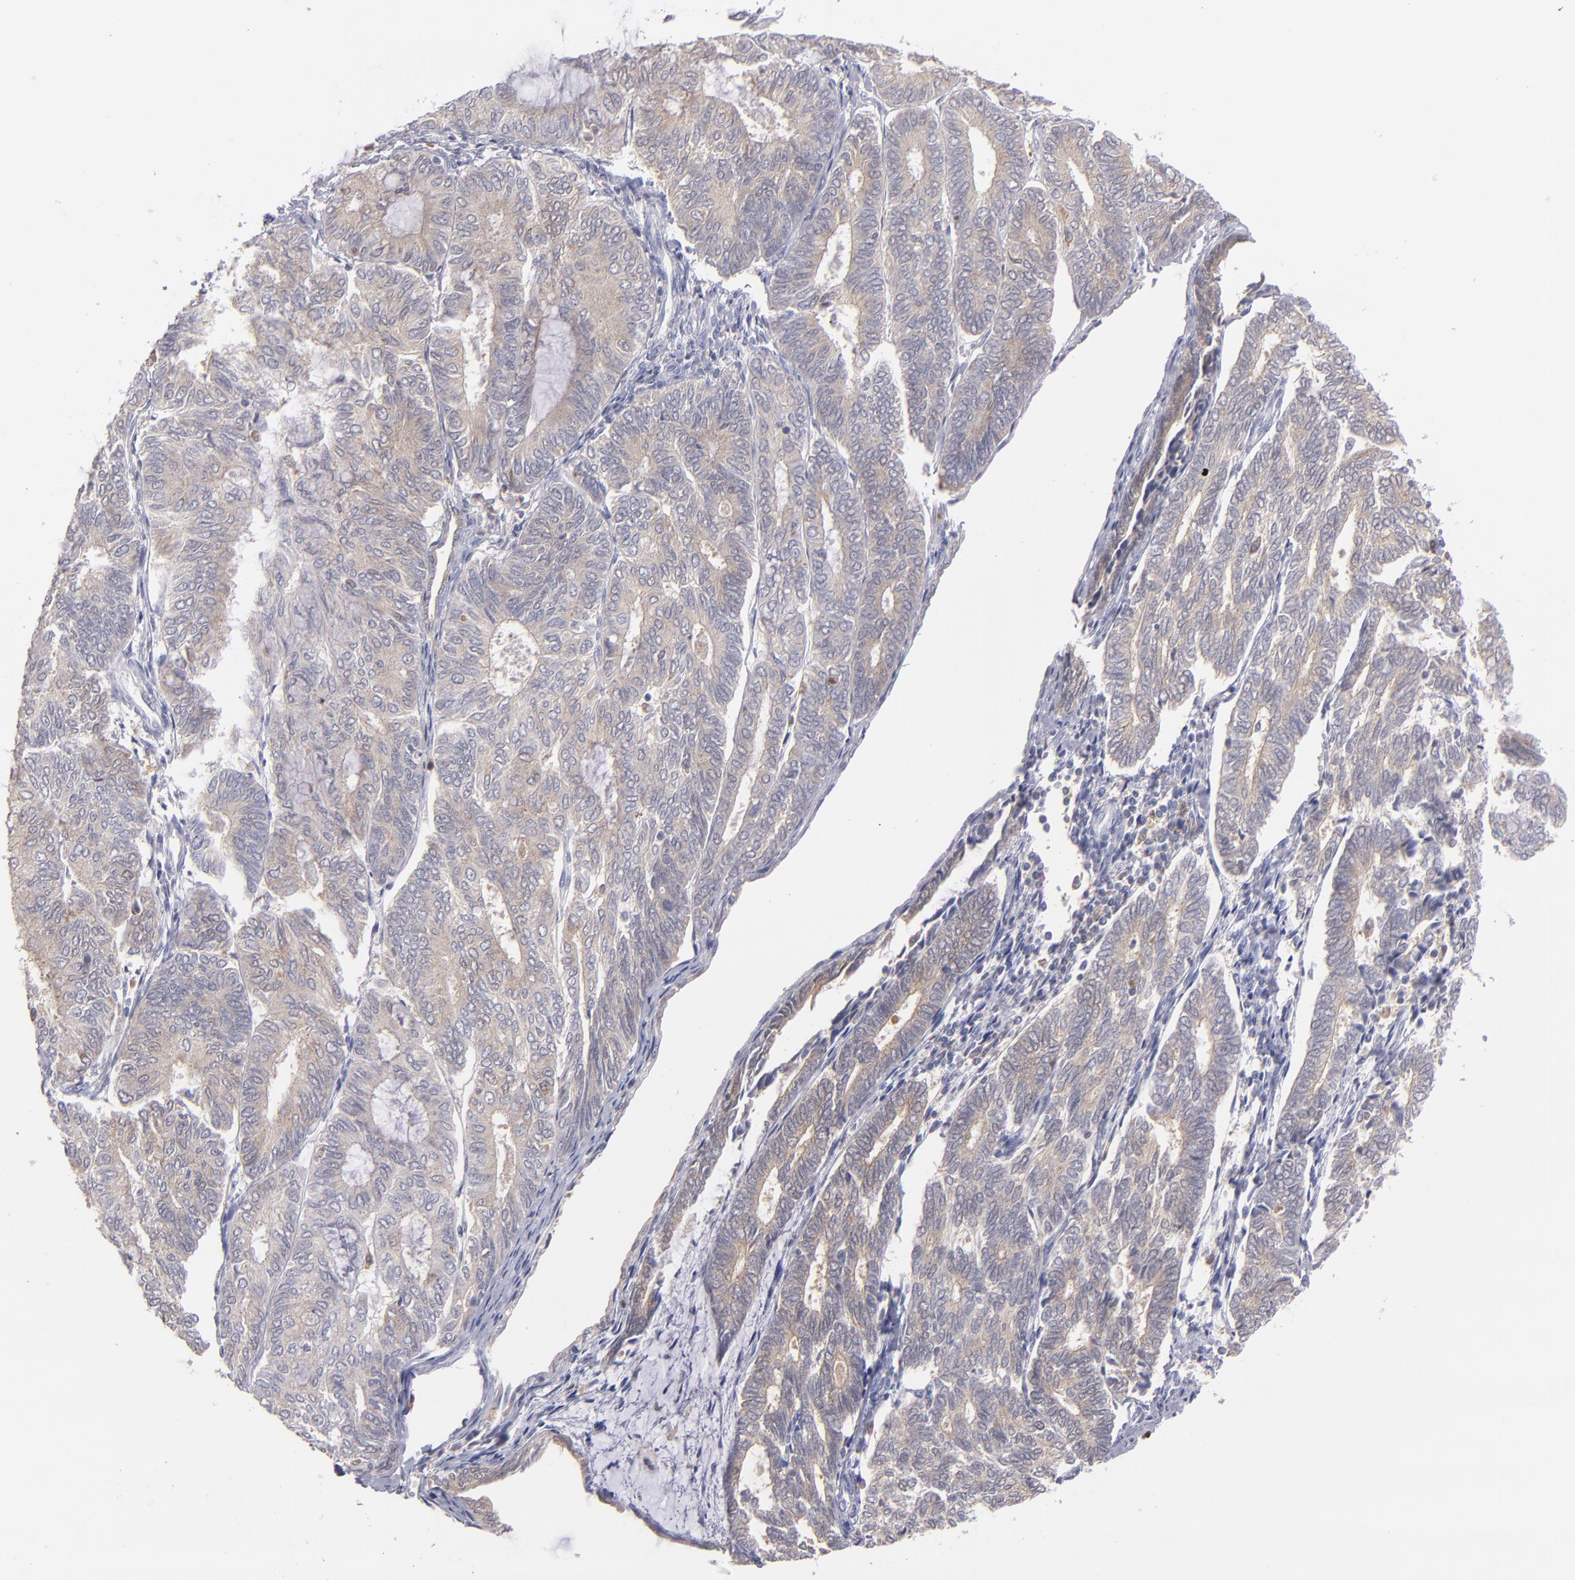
{"staining": {"intensity": "weak", "quantity": ">75%", "location": "cytoplasmic/membranous"}, "tissue": "endometrial cancer", "cell_type": "Tumor cells", "image_type": "cancer", "snomed": [{"axis": "morphology", "description": "Adenocarcinoma, NOS"}, {"axis": "topography", "description": "Endometrium"}], "caption": "Endometrial cancer (adenocarcinoma) was stained to show a protein in brown. There is low levels of weak cytoplasmic/membranous expression in about >75% of tumor cells. (DAB = brown stain, brightfield microscopy at high magnification).", "gene": "PRKCD", "patient": {"sex": "female", "age": 59}}